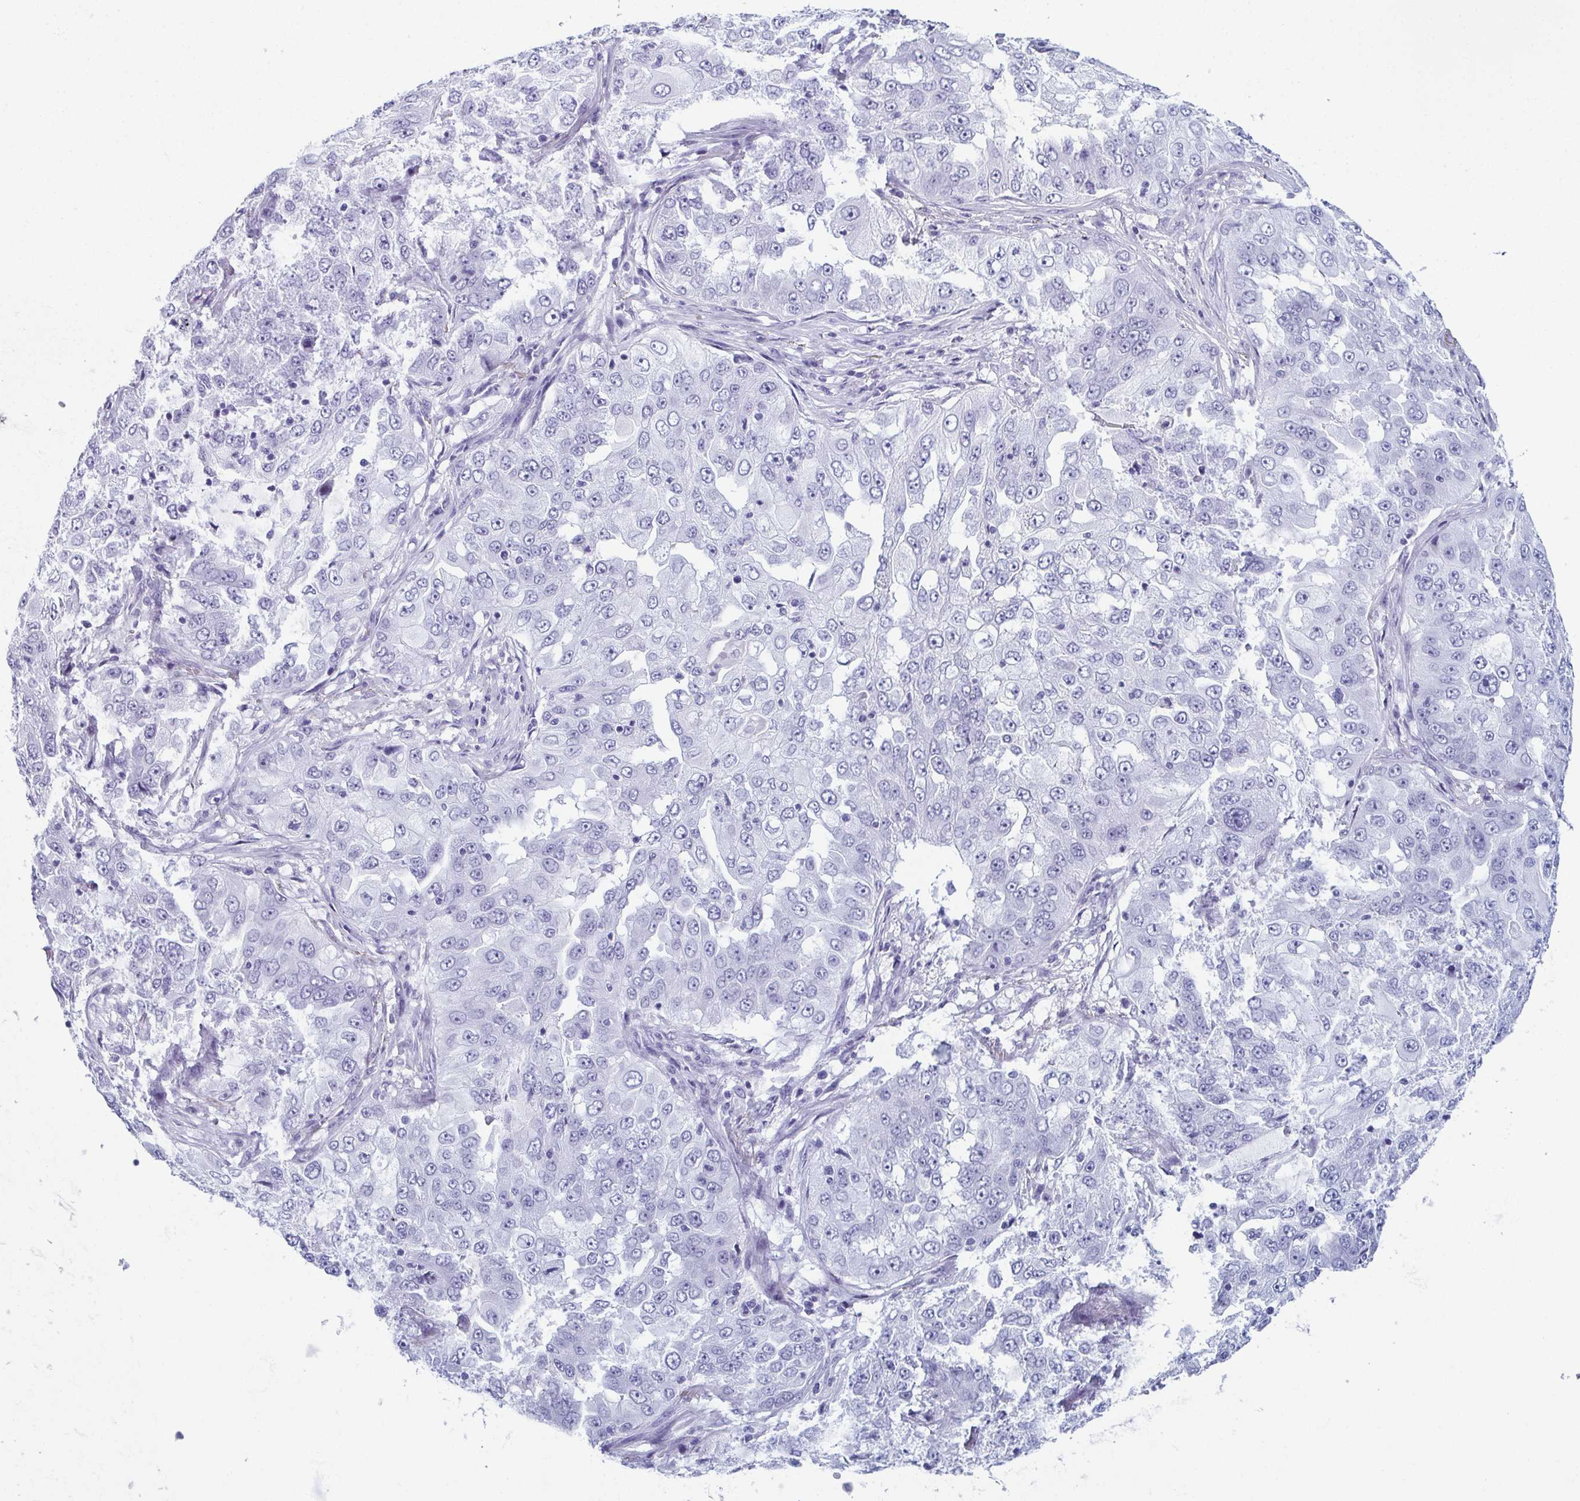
{"staining": {"intensity": "negative", "quantity": "none", "location": "none"}, "tissue": "lung cancer", "cell_type": "Tumor cells", "image_type": "cancer", "snomed": [{"axis": "morphology", "description": "Adenocarcinoma, NOS"}, {"axis": "topography", "description": "Lung"}], "caption": "A high-resolution histopathology image shows immunohistochemistry (IHC) staining of adenocarcinoma (lung), which displays no significant positivity in tumor cells.", "gene": "ENKUR", "patient": {"sex": "female", "age": 61}}